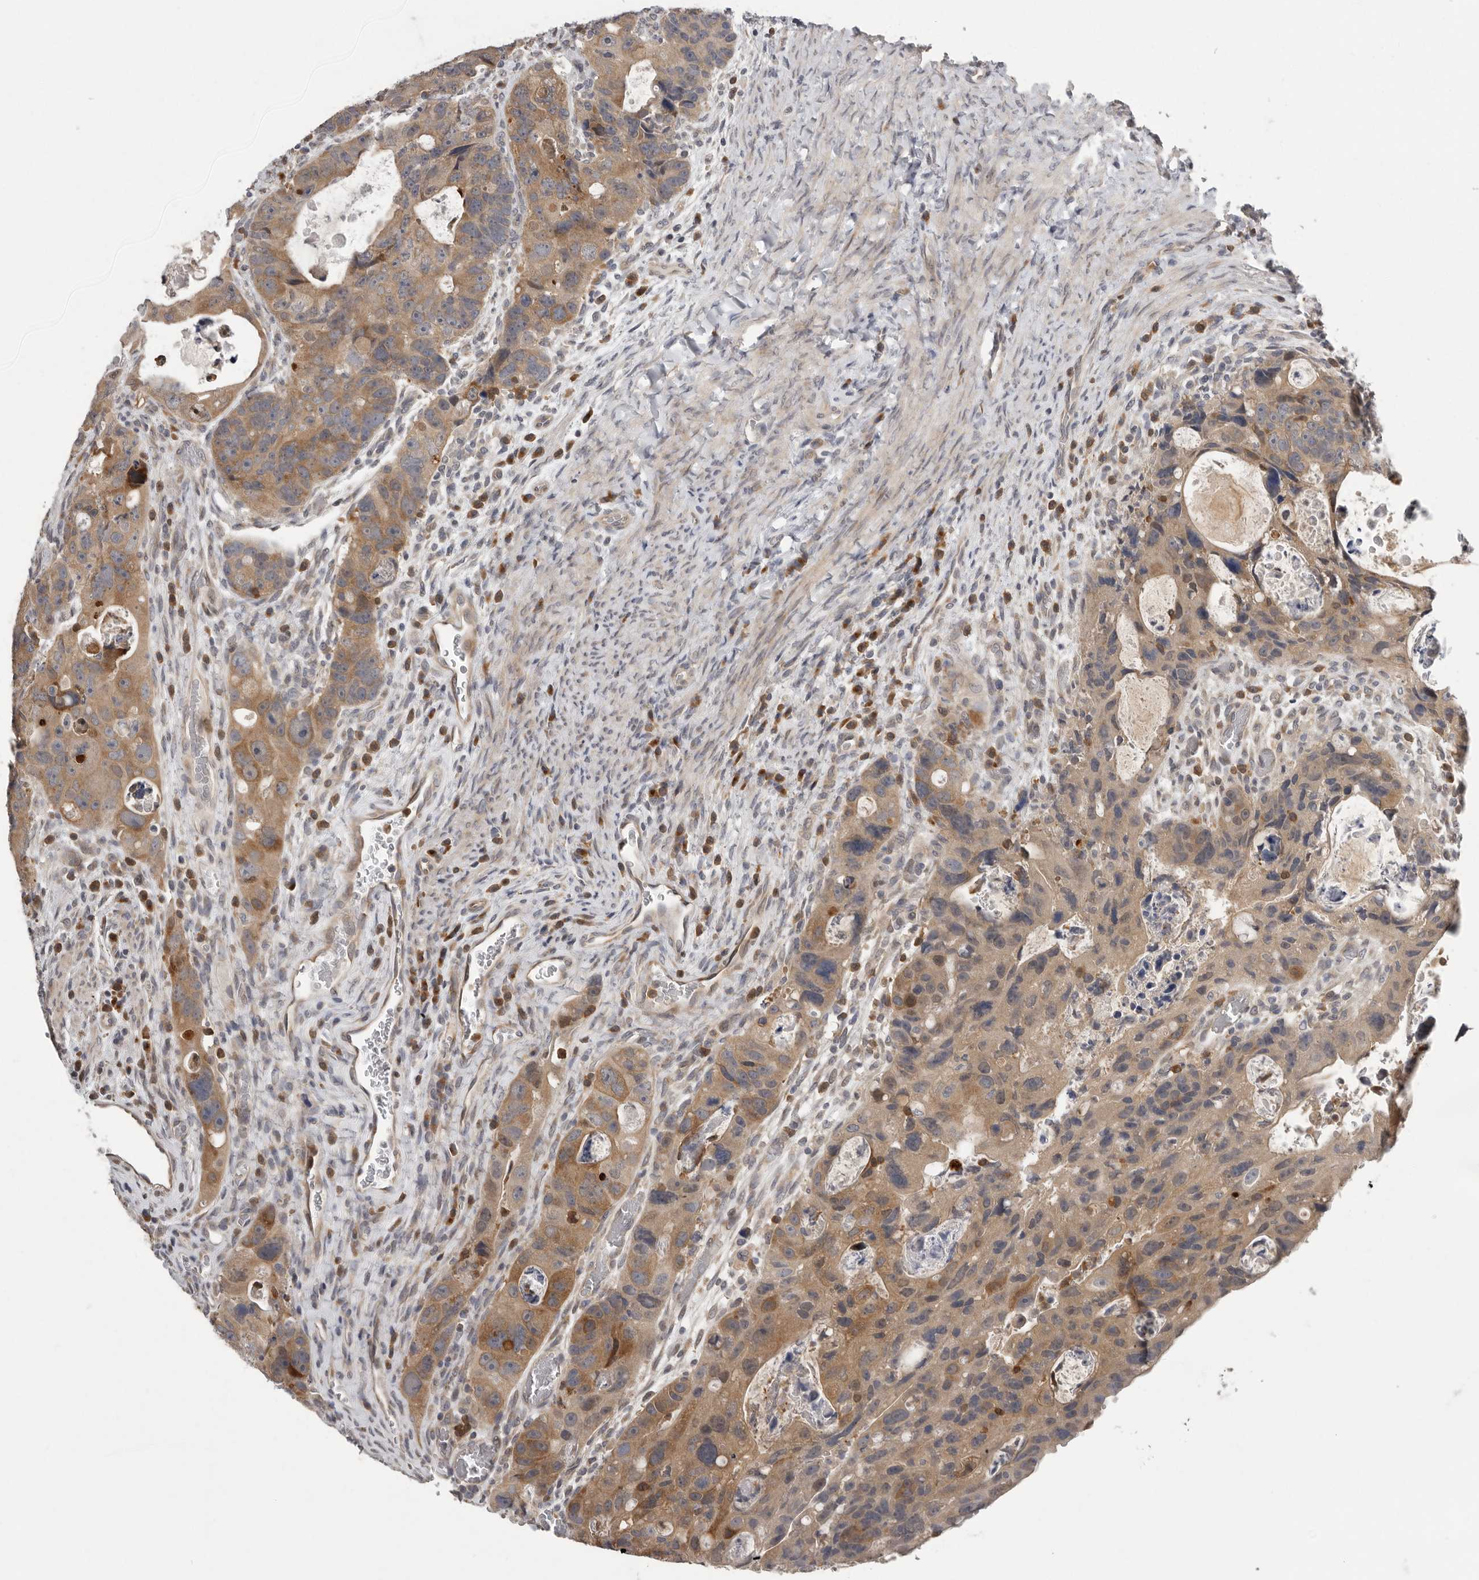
{"staining": {"intensity": "moderate", "quantity": ">75%", "location": "cytoplasmic/membranous"}, "tissue": "colorectal cancer", "cell_type": "Tumor cells", "image_type": "cancer", "snomed": [{"axis": "morphology", "description": "Adenocarcinoma, NOS"}, {"axis": "topography", "description": "Rectum"}], "caption": "Colorectal cancer (adenocarcinoma) stained for a protein exhibits moderate cytoplasmic/membranous positivity in tumor cells.", "gene": "RALGPS2", "patient": {"sex": "male", "age": 59}}